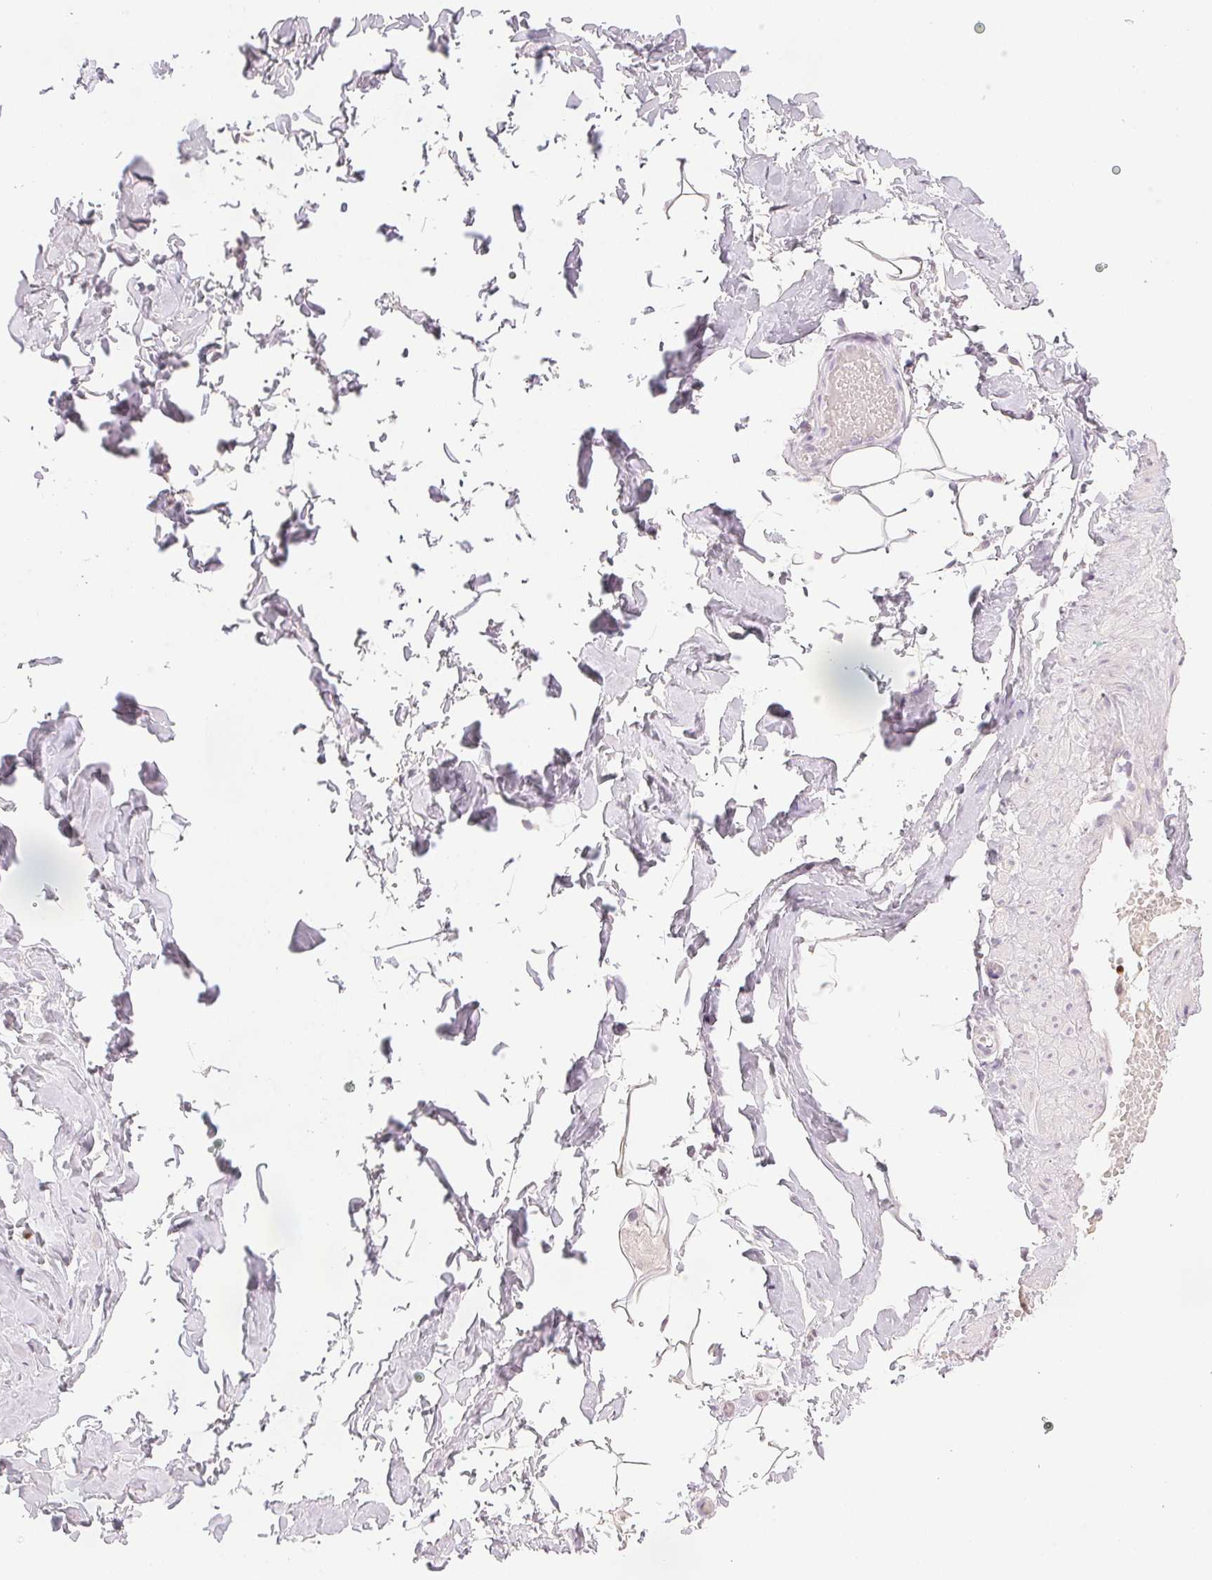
{"staining": {"intensity": "negative", "quantity": "none", "location": "none"}, "tissue": "adipose tissue", "cell_type": "Adipocytes", "image_type": "normal", "snomed": [{"axis": "morphology", "description": "Normal tissue, NOS"}, {"axis": "topography", "description": "Soft tissue"}, {"axis": "topography", "description": "Adipose tissue"}, {"axis": "topography", "description": "Vascular tissue"}, {"axis": "topography", "description": "Peripheral nerve tissue"}], "caption": "This is a histopathology image of immunohistochemistry staining of unremarkable adipose tissue, which shows no expression in adipocytes. (Brightfield microscopy of DAB (3,3'-diaminobenzidine) IHC at high magnification).", "gene": "RUNX2", "patient": {"sex": "male", "age": 29}}